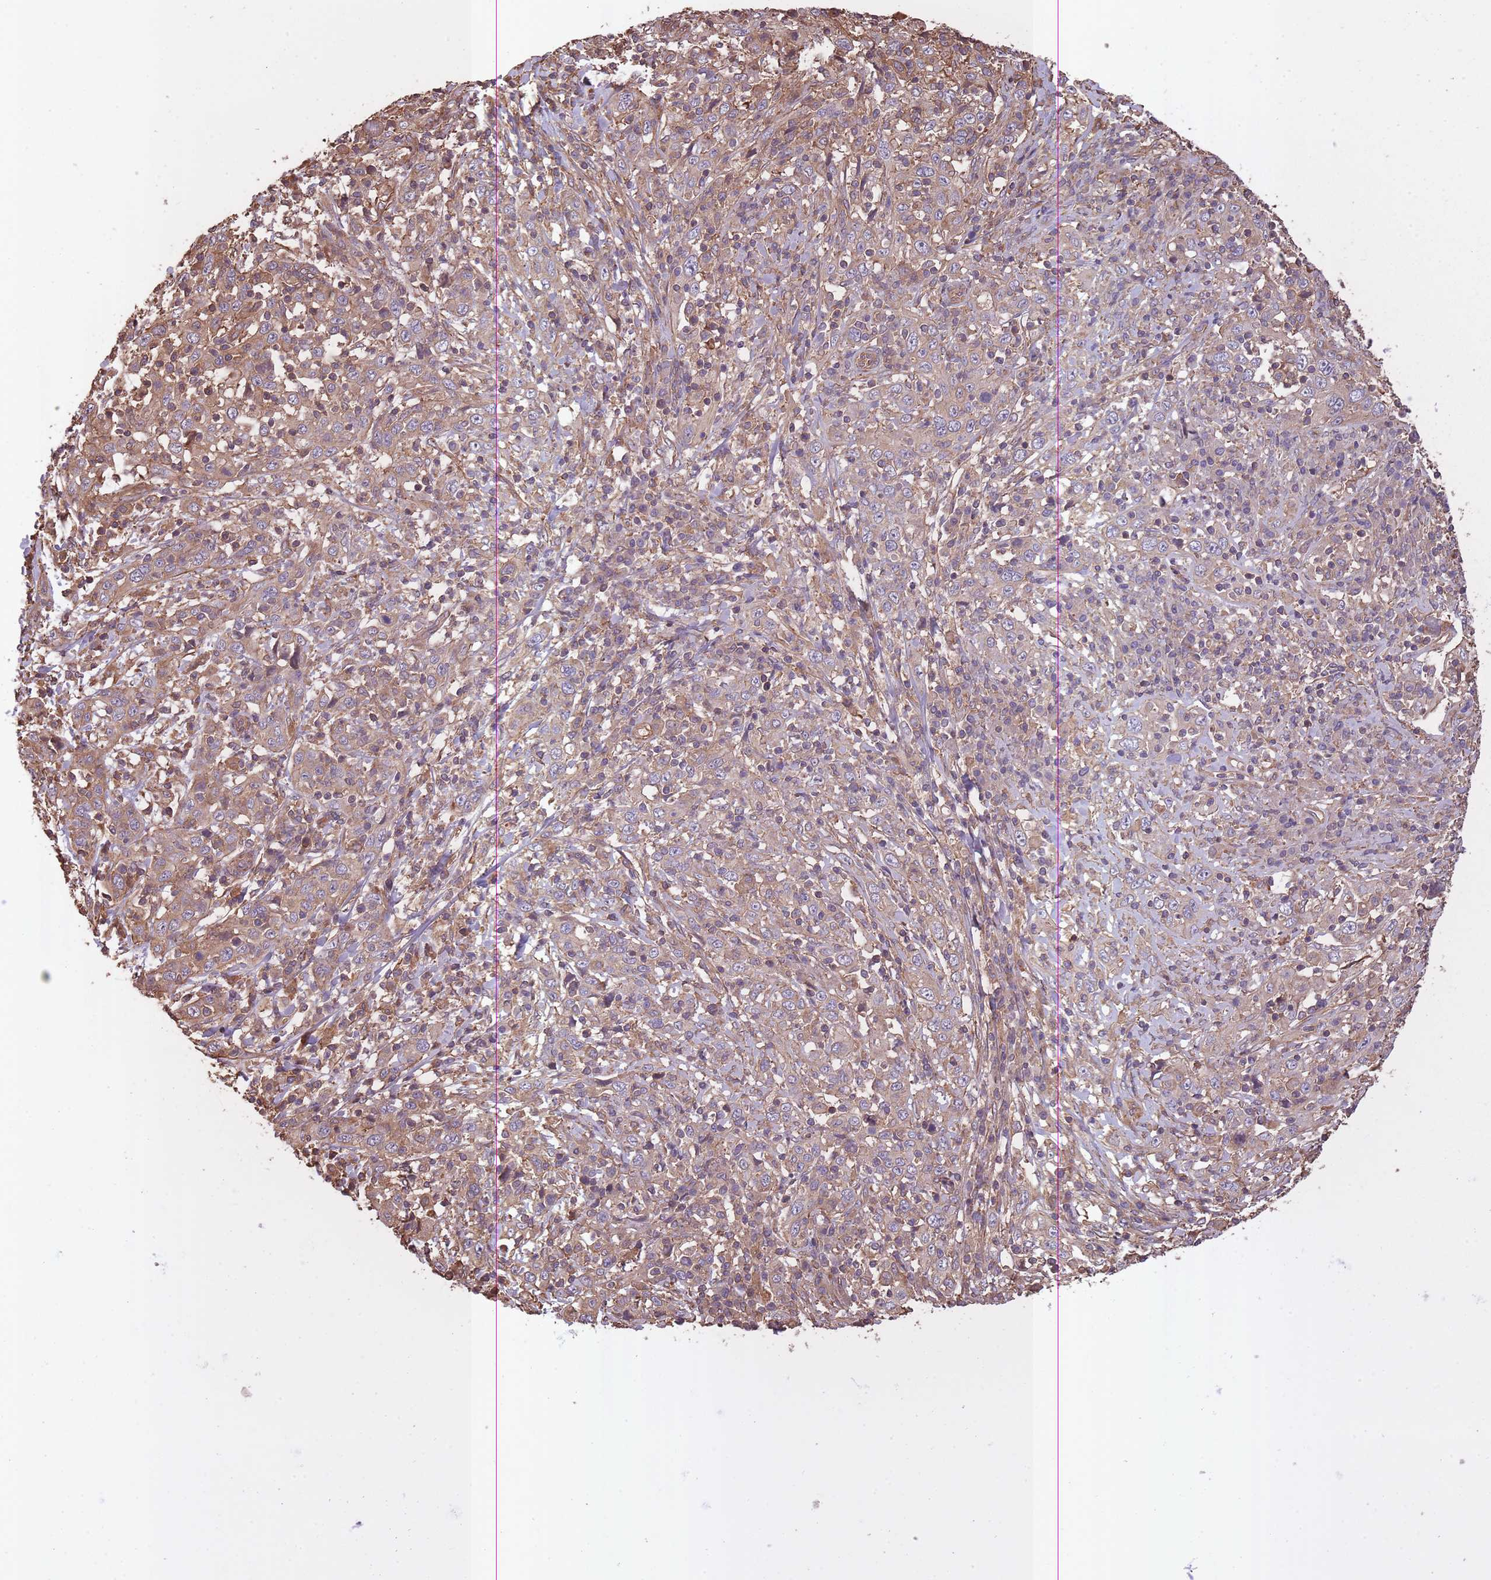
{"staining": {"intensity": "moderate", "quantity": ">75%", "location": "cytoplasmic/membranous"}, "tissue": "cervical cancer", "cell_type": "Tumor cells", "image_type": "cancer", "snomed": [{"axis": "morphology", "description": "Squamous cell carcinoma, NOS"}, {"axis": "topography", "description": "Cervix"}], "caption": "Cervical cancer (squamous cell carcinoma) stained with DAB (3,3'-diaminobenzidine) immunohistochemistry (IHC) displays medium levels of moderate cytoplasmic/membranous staining in approximately >75% of tumor cells. (DAB (3,3'-diaminobenzidine) IHC, brown staining for protein, blue staining for nuclei).", "gene": "ARMH3", "patient": {"sex": "female", "age": 46}}